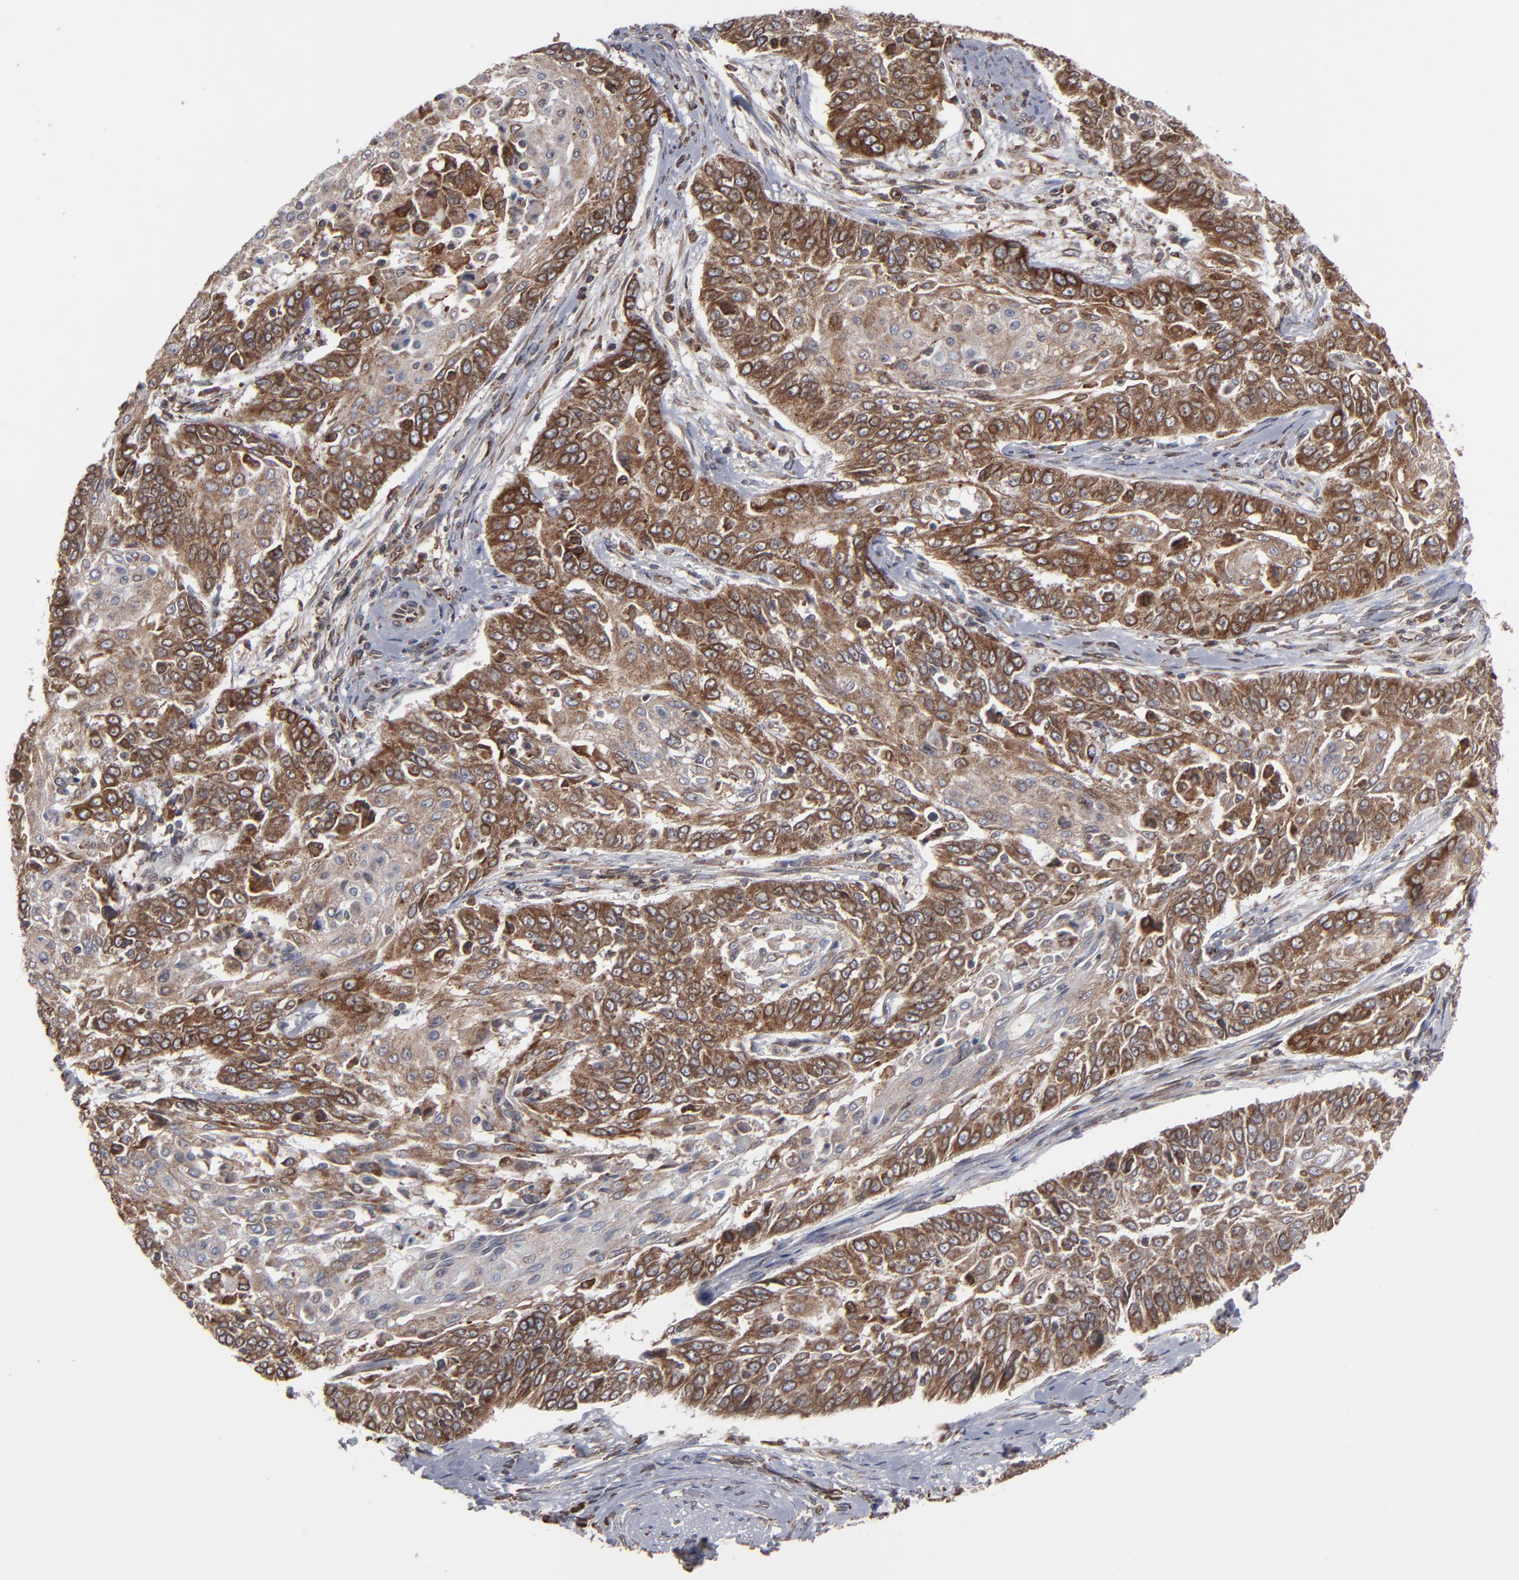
{"staining": {"intensity": "moderate", "quantity": ">75%", "location": "cytoplasmic/membranous"}, "tissue": "cervical cancer", "cell_type": "Tumor cells", "image_type": "cancer", "snomed": [{"axis": "morphology", "description": "Squamous cell carcinoma, NOS"}, {"axis": "topography", "description": "Cervix"}], "caption": "Cervical cancer (squamous cell carcinoma) was stained to show a protein in brown. There is medium levels of moderate cytoplasmic/membranous staining in approximately >75% of tumor cells. (DAB (3,3'-diaminobenzidine) = brown stain, brightfield microscopy at high magnification).", "gene": "CNIH1", "patient": {"sex": "female", "age": 64}}